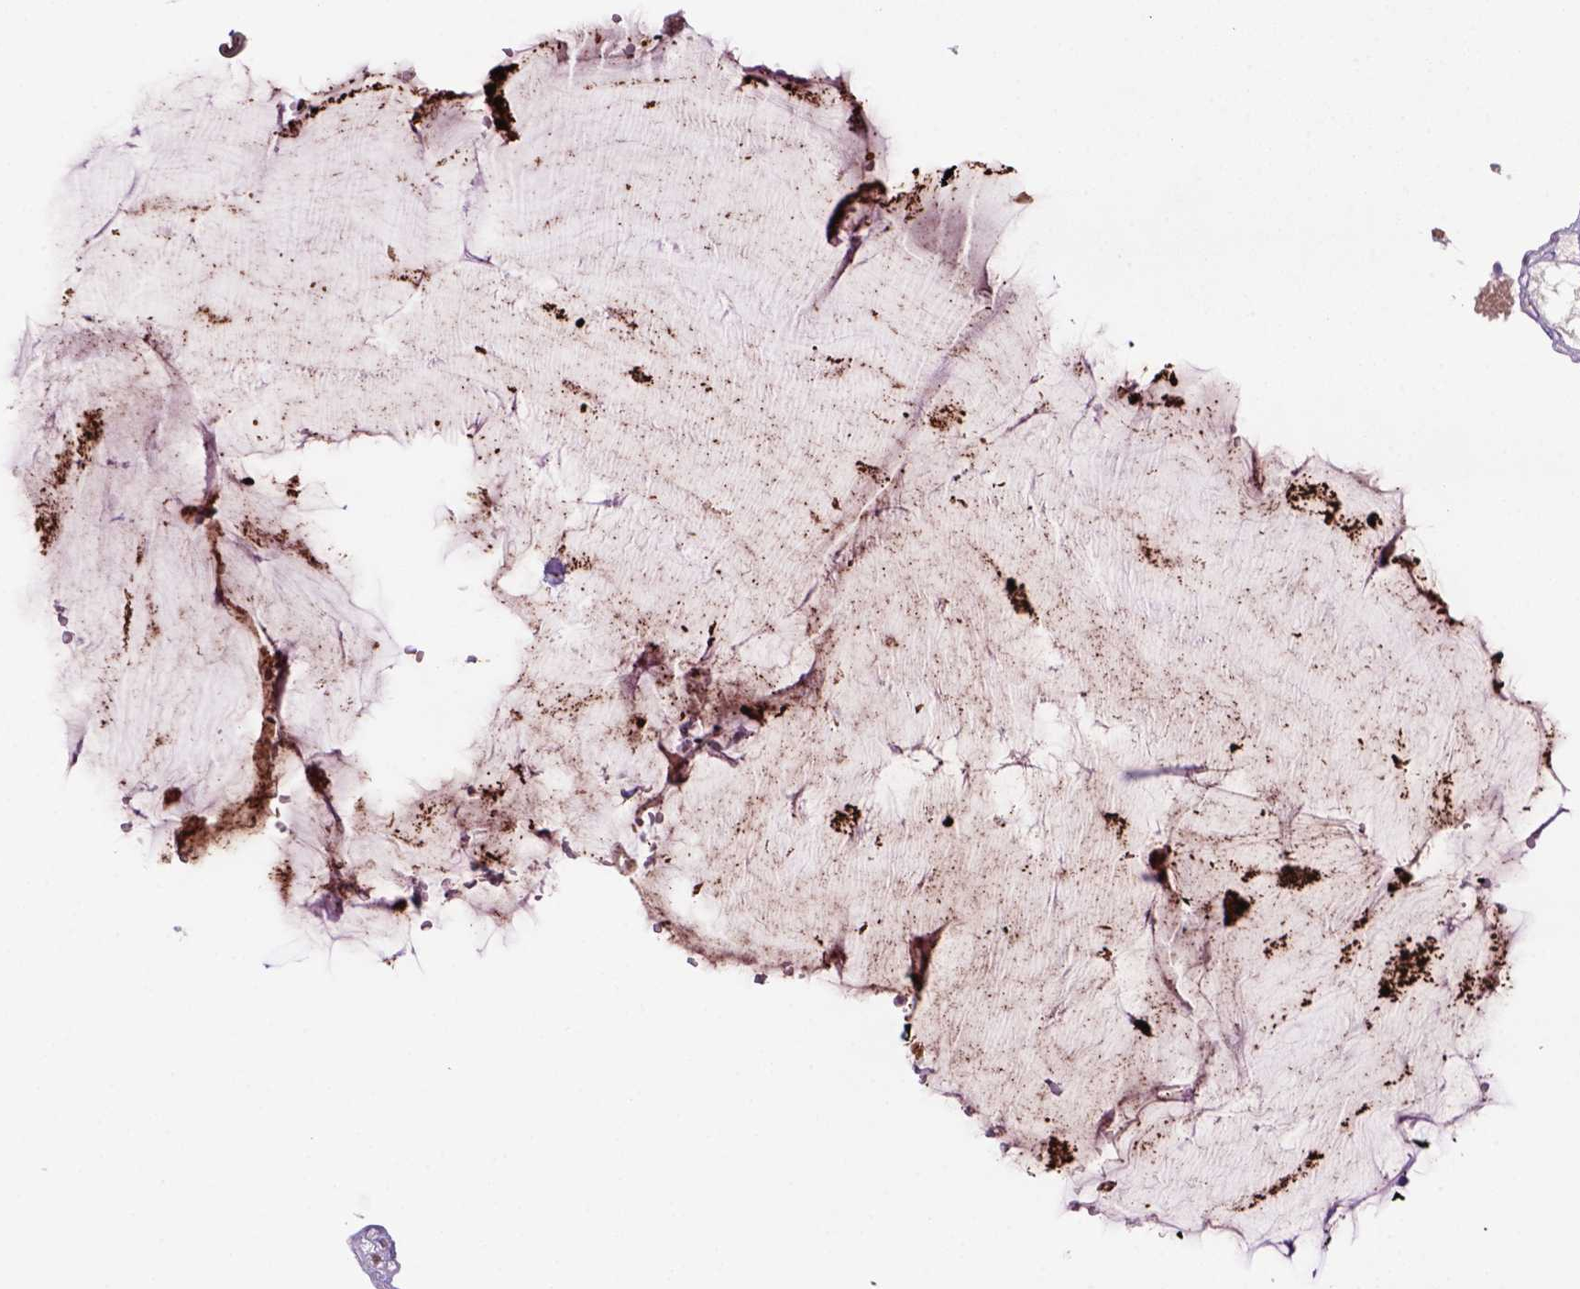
{"staining": {"intensity": "strong", "quantity": ">75%", "location": "nuclear"}, "tissue": "gallbladder", "cell_type": "Glandular cells", "image_type": "normal", "snomed": [{"axis": "morphology", "description": "Normal tissue, NOS"}, {"axis": "topography", "description": "Gallbladder"}], "caption": "Strong nuclear protein staining is appreciated in about >75% of glandular cells in gallbladder. (Brightfield microscopy of DAB IHC at high magnification).", "gene": "NSMCE2", "patient": {"sex": "female", "age": 63}}